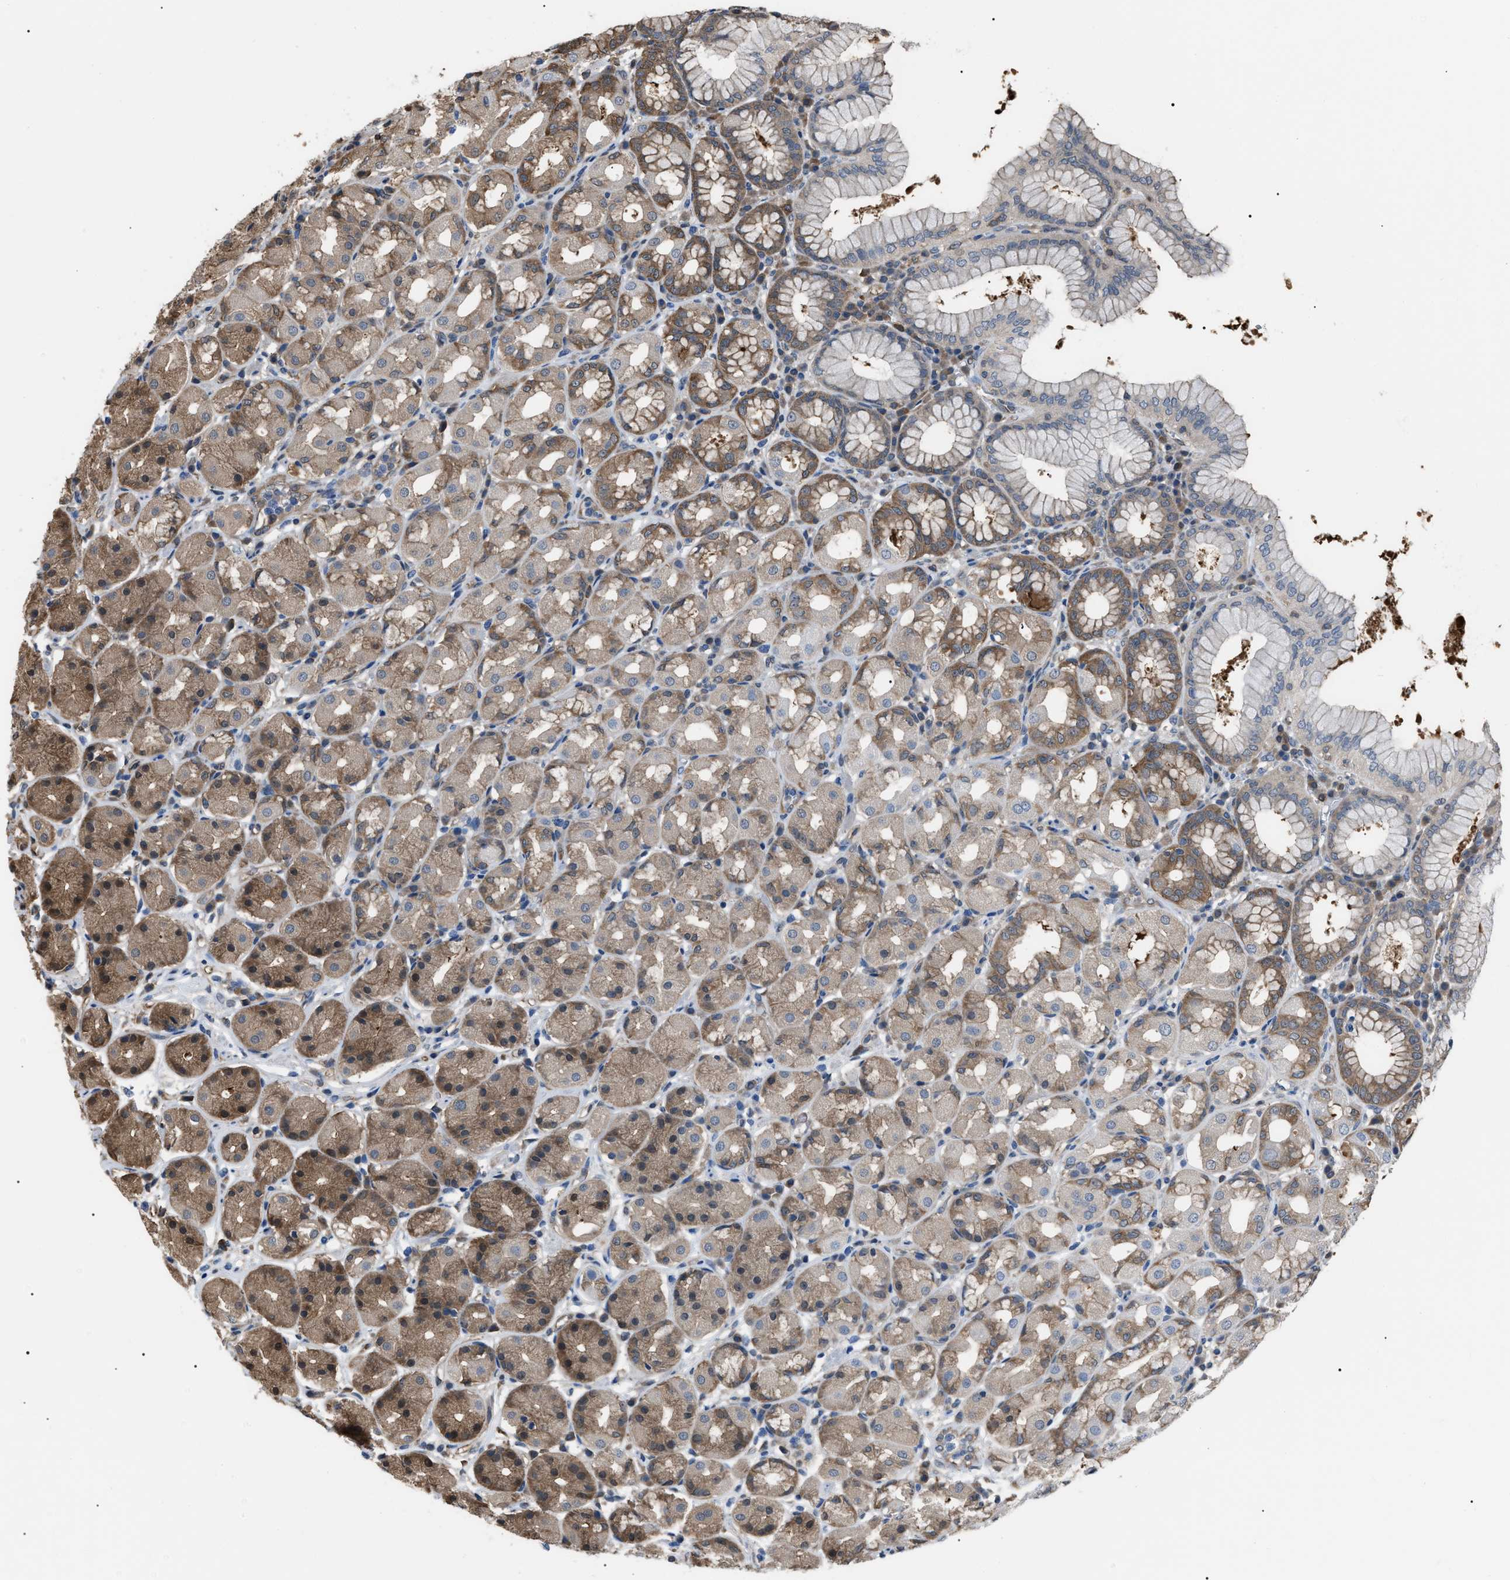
{"staining": {"intensity": "moderate", "quantity": "25%-75%", "location": "cytoplasmic/membranous"}, "tissue": "stomach", "cell_type": "Glandular cells", "image_type": "normal", "snomed": [{"axis": "morphology", "description": "Normal tissue, NOS"}, {"axis": "topography", "description": "Stomach"}, {"axis": "topography", "description": "Stomach, lower"}], "caption": "The immunohistochemical stain highlights moderate cytoplasmic/membranous staining in glandular cells of benign stomach.", "gene": "PDCD5", "patient": {"sex": "female", "age": 56}}